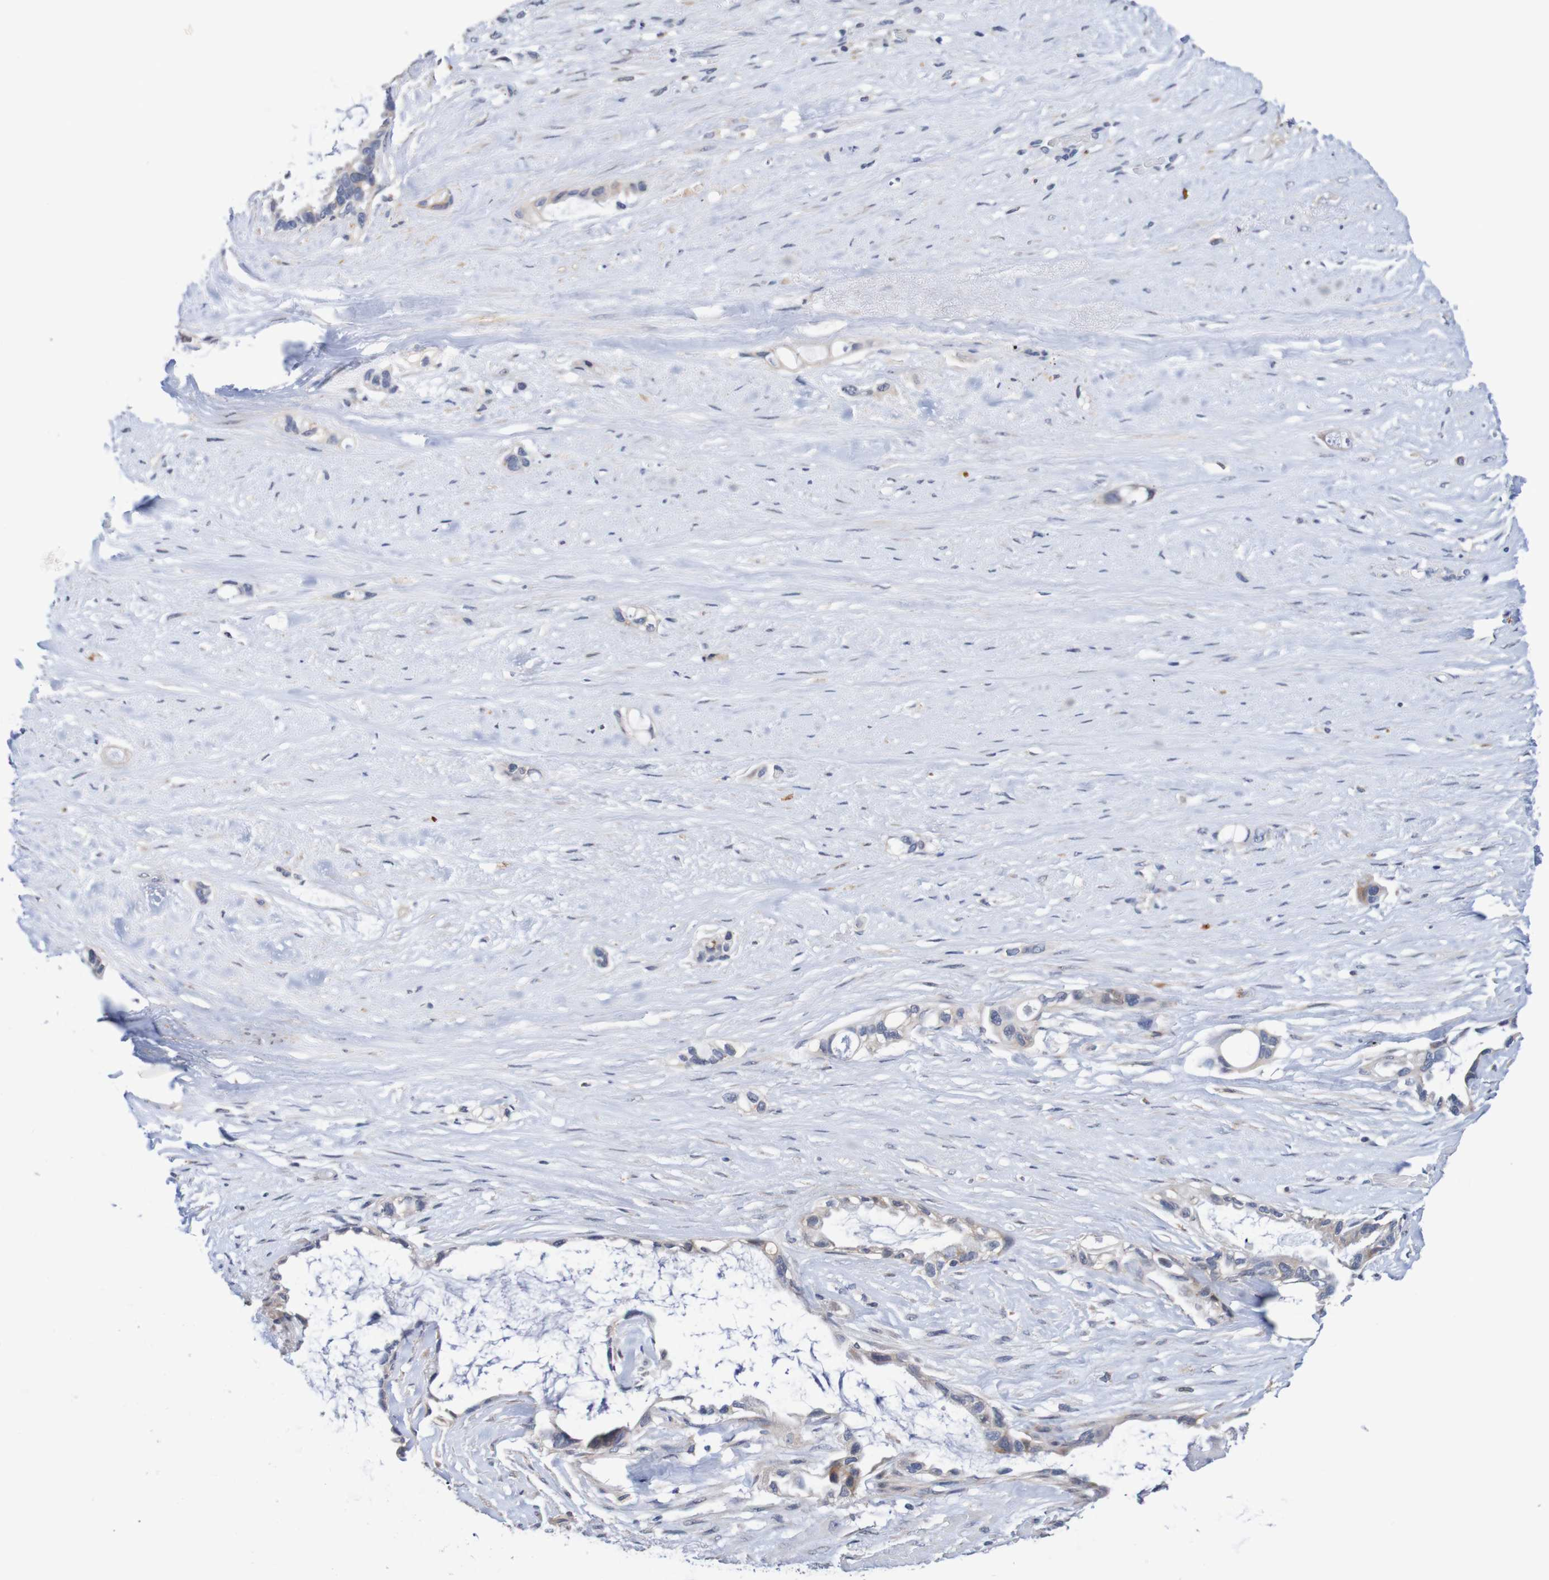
{"staining": {"intensity": "weak", "quantity": ">75%", "location": "cytoplasmic/membranous"}, "tissue": "liver cancer", "cell_type": "Tumor cells", "image_type": "cancer", "snomed": [{"axis": "morphology", "description": "Cholangiocarcinoma"}, {"axis": "topography", "description": "Liver"}], "caption": "Protein expression analysis of human liver cholangiocarcinoma reveals weak cytoplasmic/membranous staining in about >75% of tumor cells.", "gene": "FIBP", "patient": {"sex": "female", "age": 65}}